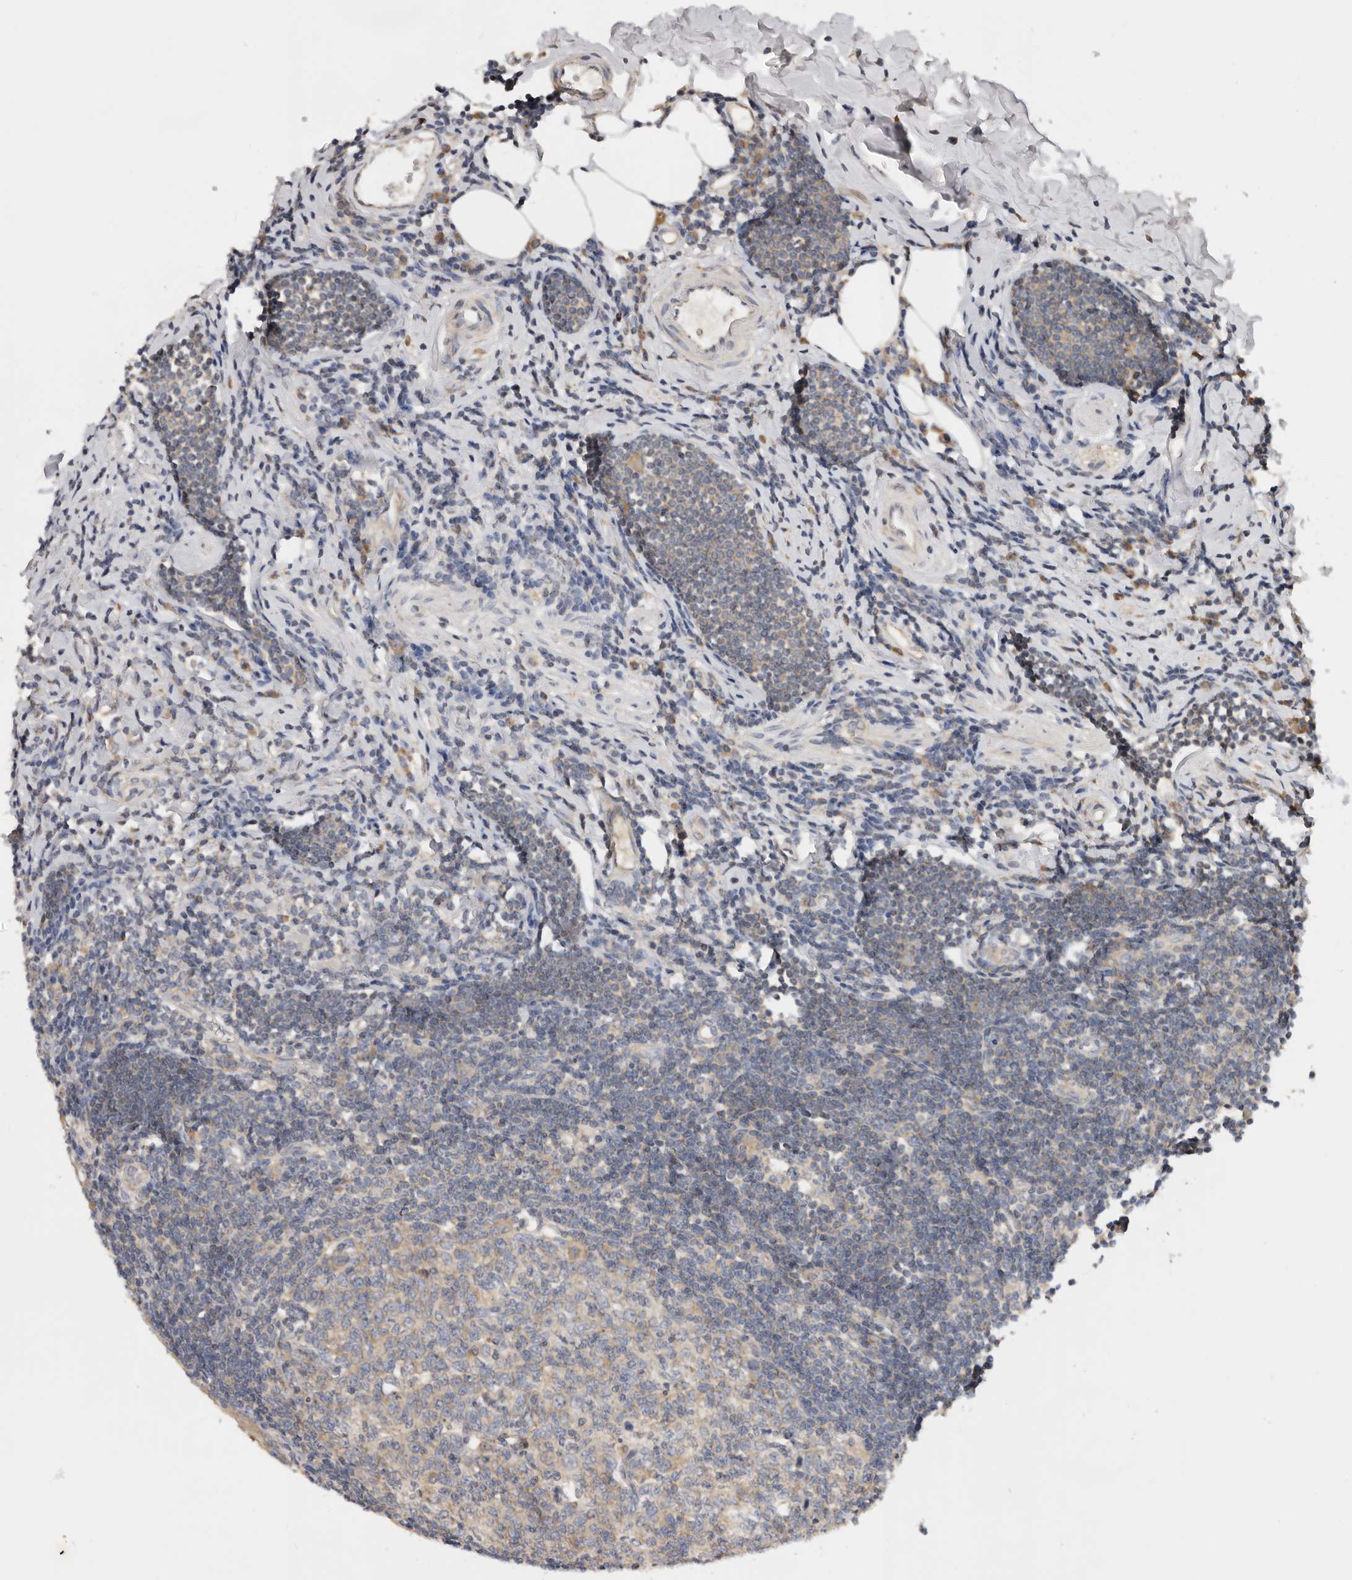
{"staining": {"intensity": "moderate", "quantity": ">75%", "location": "cytoplasmic/membranous"}, "tissue": "appendix", "cell_type": "Glandular cells", "image_type": "normal", "snomed": [{"axis": "morphology", "description": "Normal tissue, NOS"}, {"axis": "topography", "description": "Appendix"}], "caption": "Glandular cells show medium levels of moderate cytoplasmic/membranous positivity in approximately >75% of cells in normal appendix. (DAB (3,3'-diaminobenzidine) IHC, brown staining for protein, blue staining for nuclei).", "gene": "PPP1R42", "patient": {"sex": "female", "age": 54}}